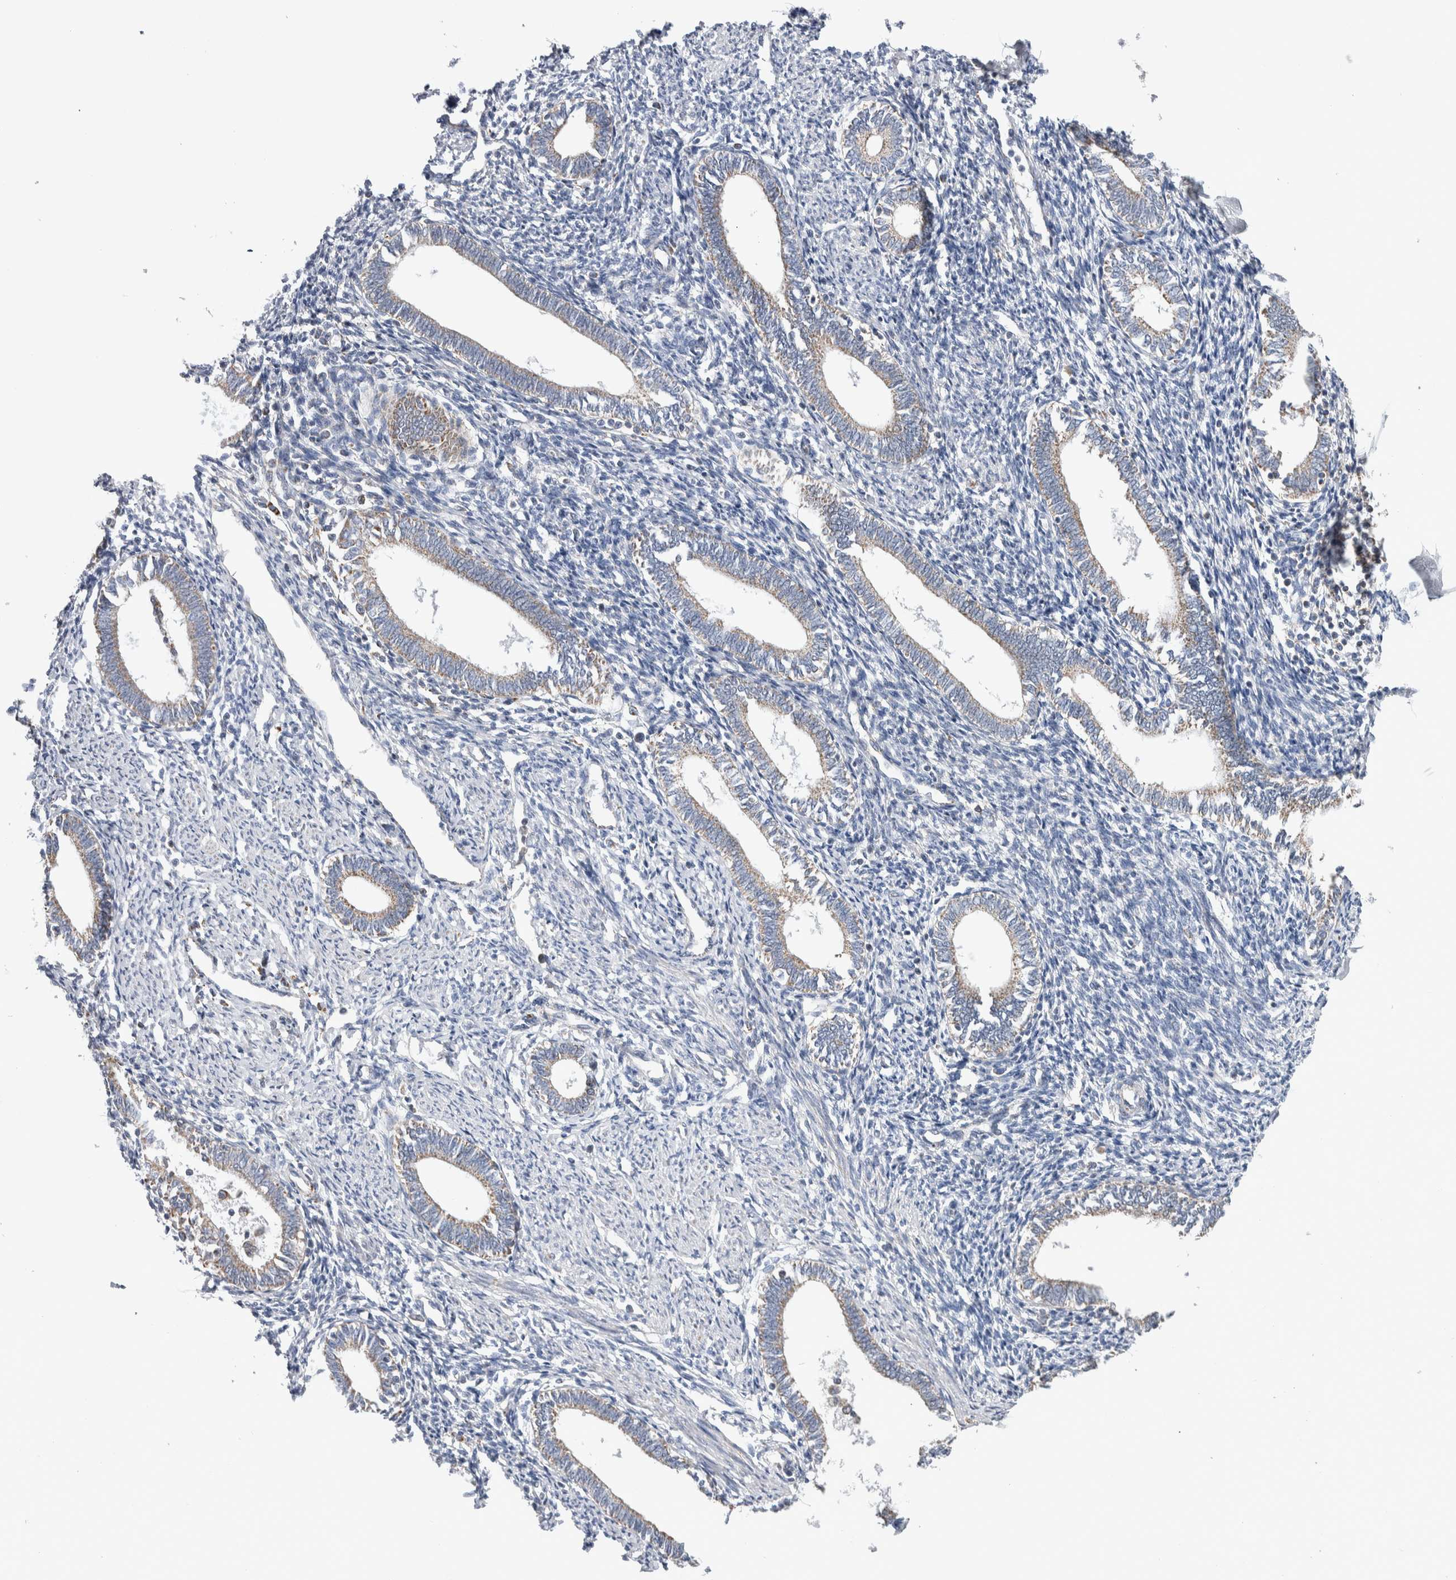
{"staining": {"intensity": "negative", "quantity": "none", "location": "none"}, "tissue": "endometrium", "cell_type": "Cells in endometrial stroma", "image_type": "normal", "snomed": [{"axis": "morphology", "description": "Normal tissue, NOS"}, {"axis": "topography", "description": "Endometrium"}], "caption": "Protein analysis of unremarkable endometrium exhibits no significant positivity in cells in endometrial stroma.", "gene": "ETFA", "patient": {"sex": "female", "age": 41}}